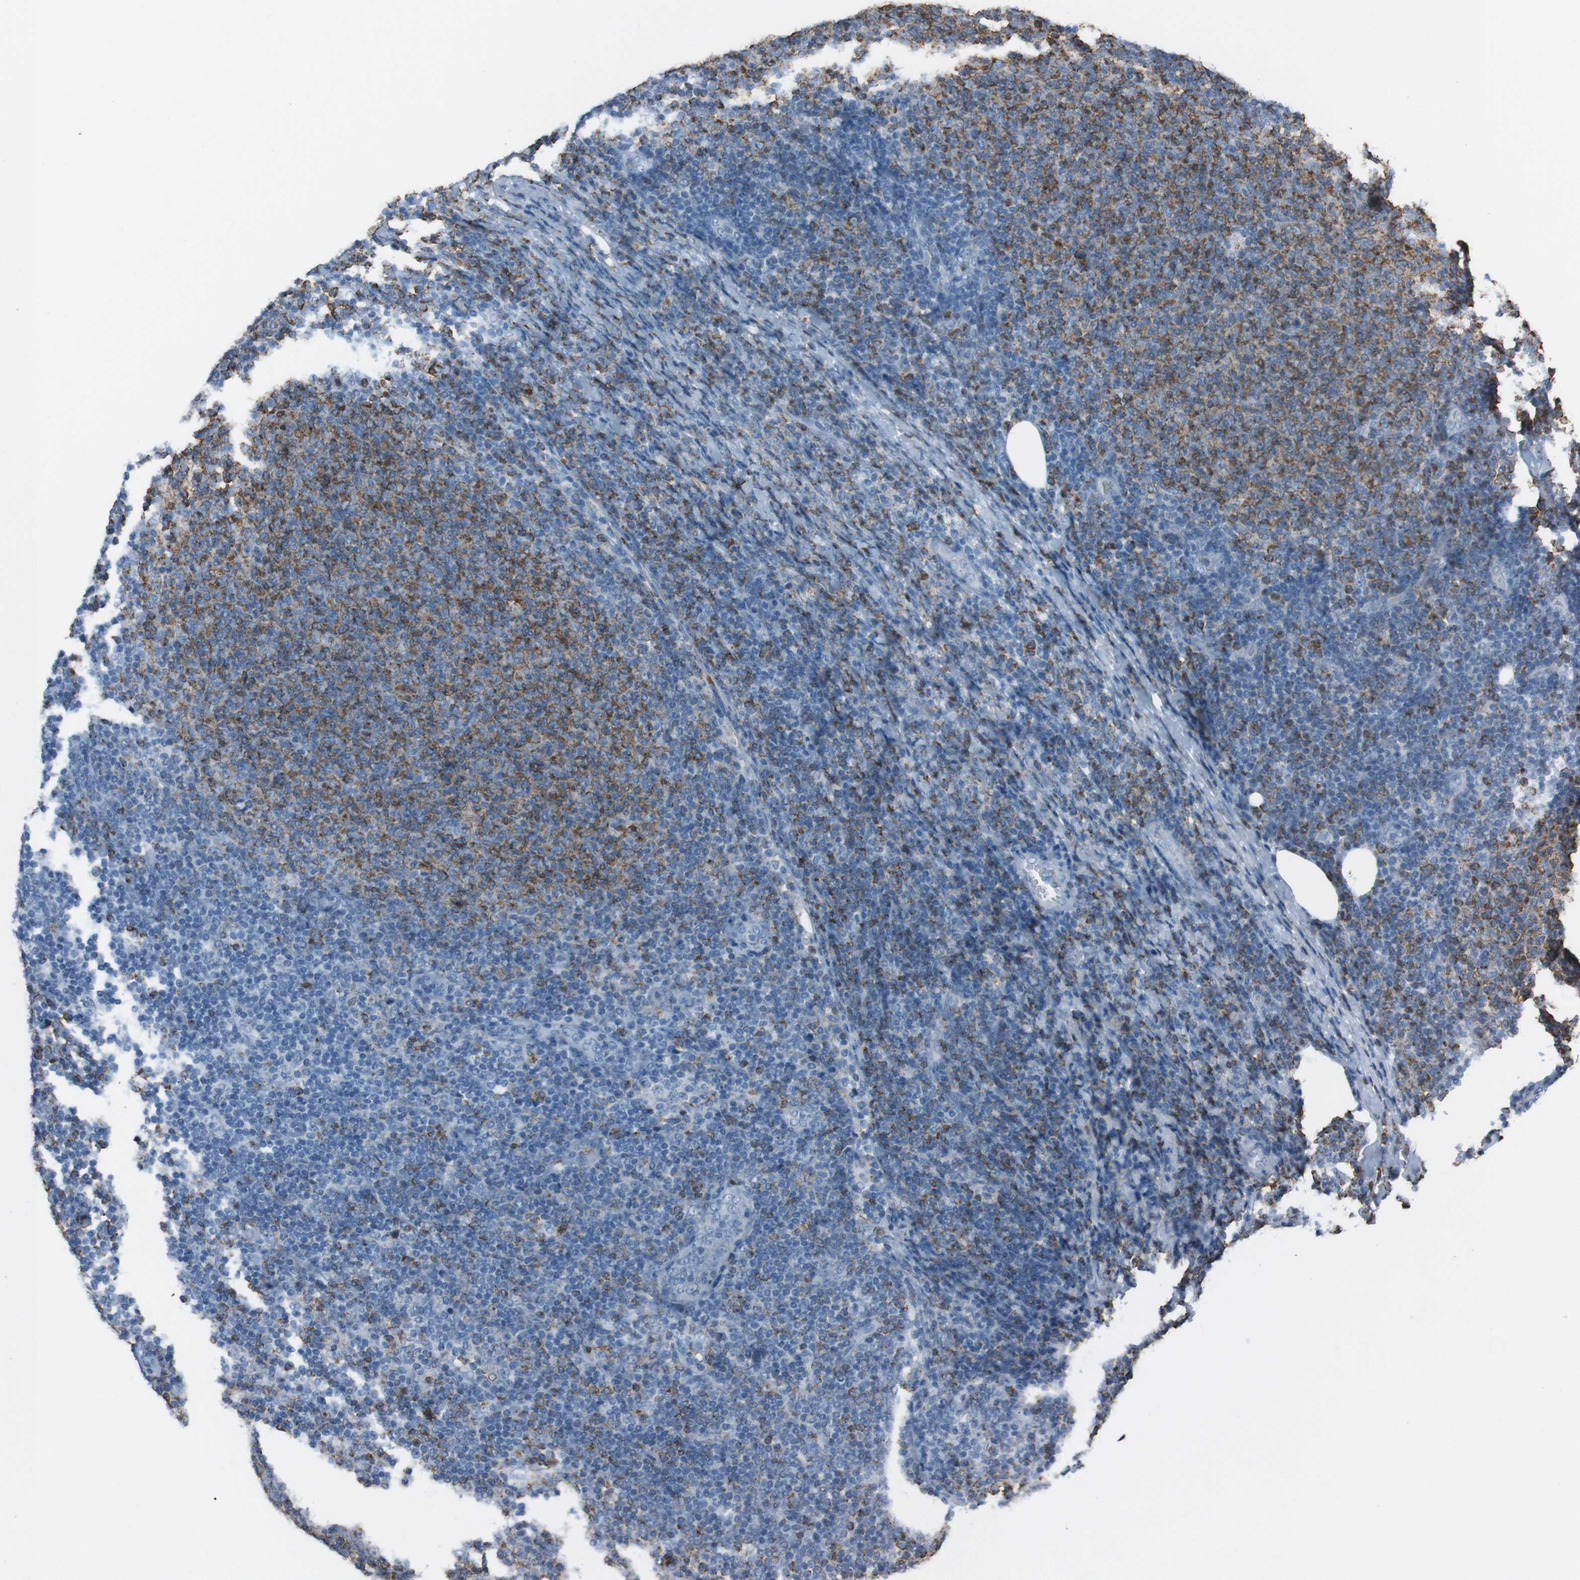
{"staining": {"intensity": "moderate", "quantity": "25%-75%", "location": "cytoplasmic/membranous"}, "tissue": "lymphoma", "cell_type": "Tumor cells", "image_type": "cancer", "snomed": [{"axis": "morphology", "description": "Malignant lymphoma, non-Hodgkin's type, Low grade"}, {"axis": "topography", "description": "Lymph node"}], "caption": "Immunohistochemistry (IHC) histopathology image of human lymphoma stained for a protein (brown), which demonstrates medium levels of moderate cytoplasmic/membranous expression in approximately 25%-75% of tumor cells.", "gene": "ST6GAL1", "patient": {"sex": "male", "age": 66}}